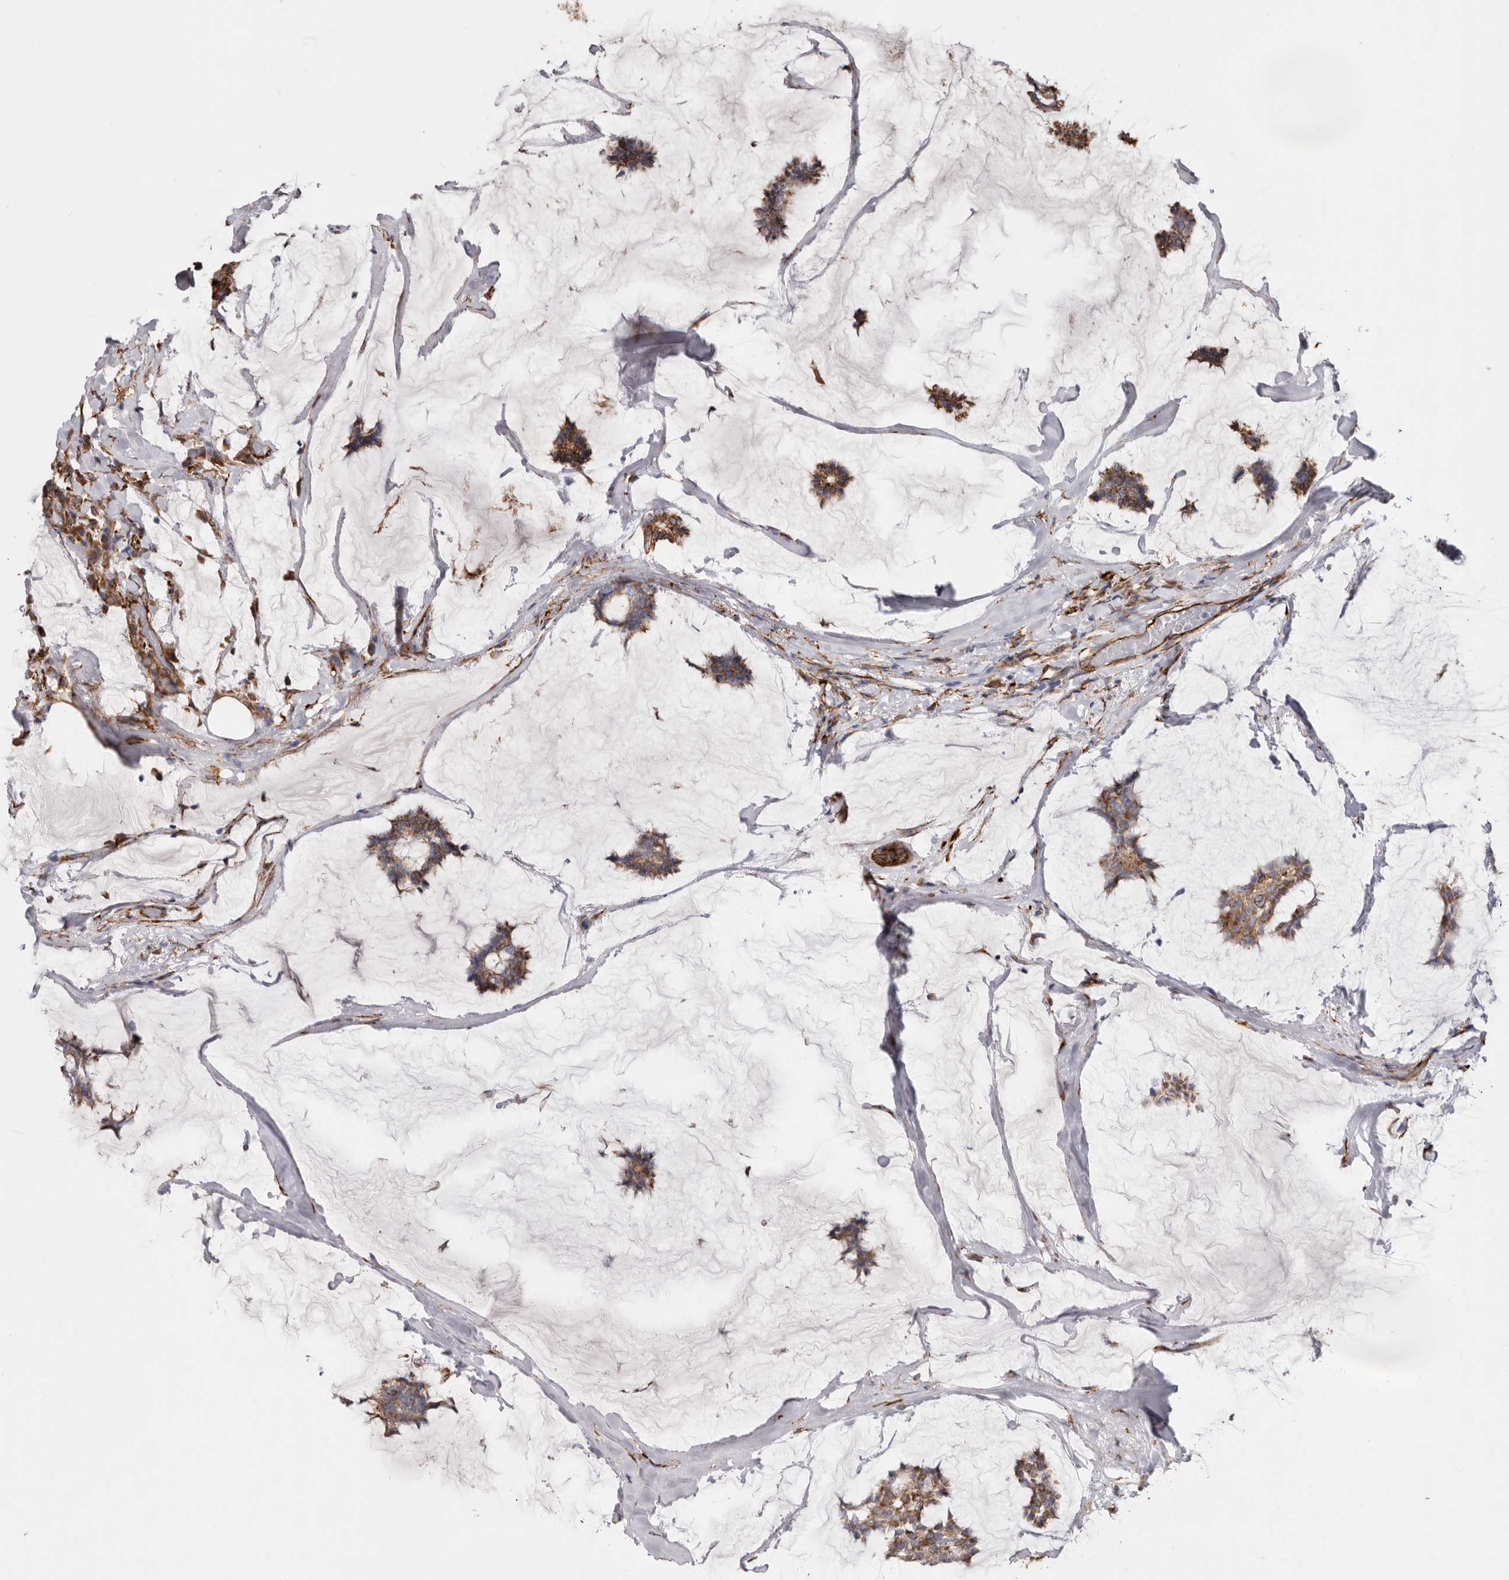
{"staining": {"intensity": "moderate", "quantity": ">75%", "location": "cytoplasmic/membranous"}, "tissue": "breast cancer", "cell_type": "Tumor cells", "image_type": "cancer", "snomed": [{"axis": "morphology", "description": "Duct carcinoma"}, {"axis": "topography", "description": "Breast"}], "caption": "Protein analysis of breast cancer (intraductal carcinoma) tissue exhibits moderate cytoplasmic/membranous staining in about >75% of tumor cells.", "gene": "SEMA3E", "patient": {"sex": "female", "age": 93}}